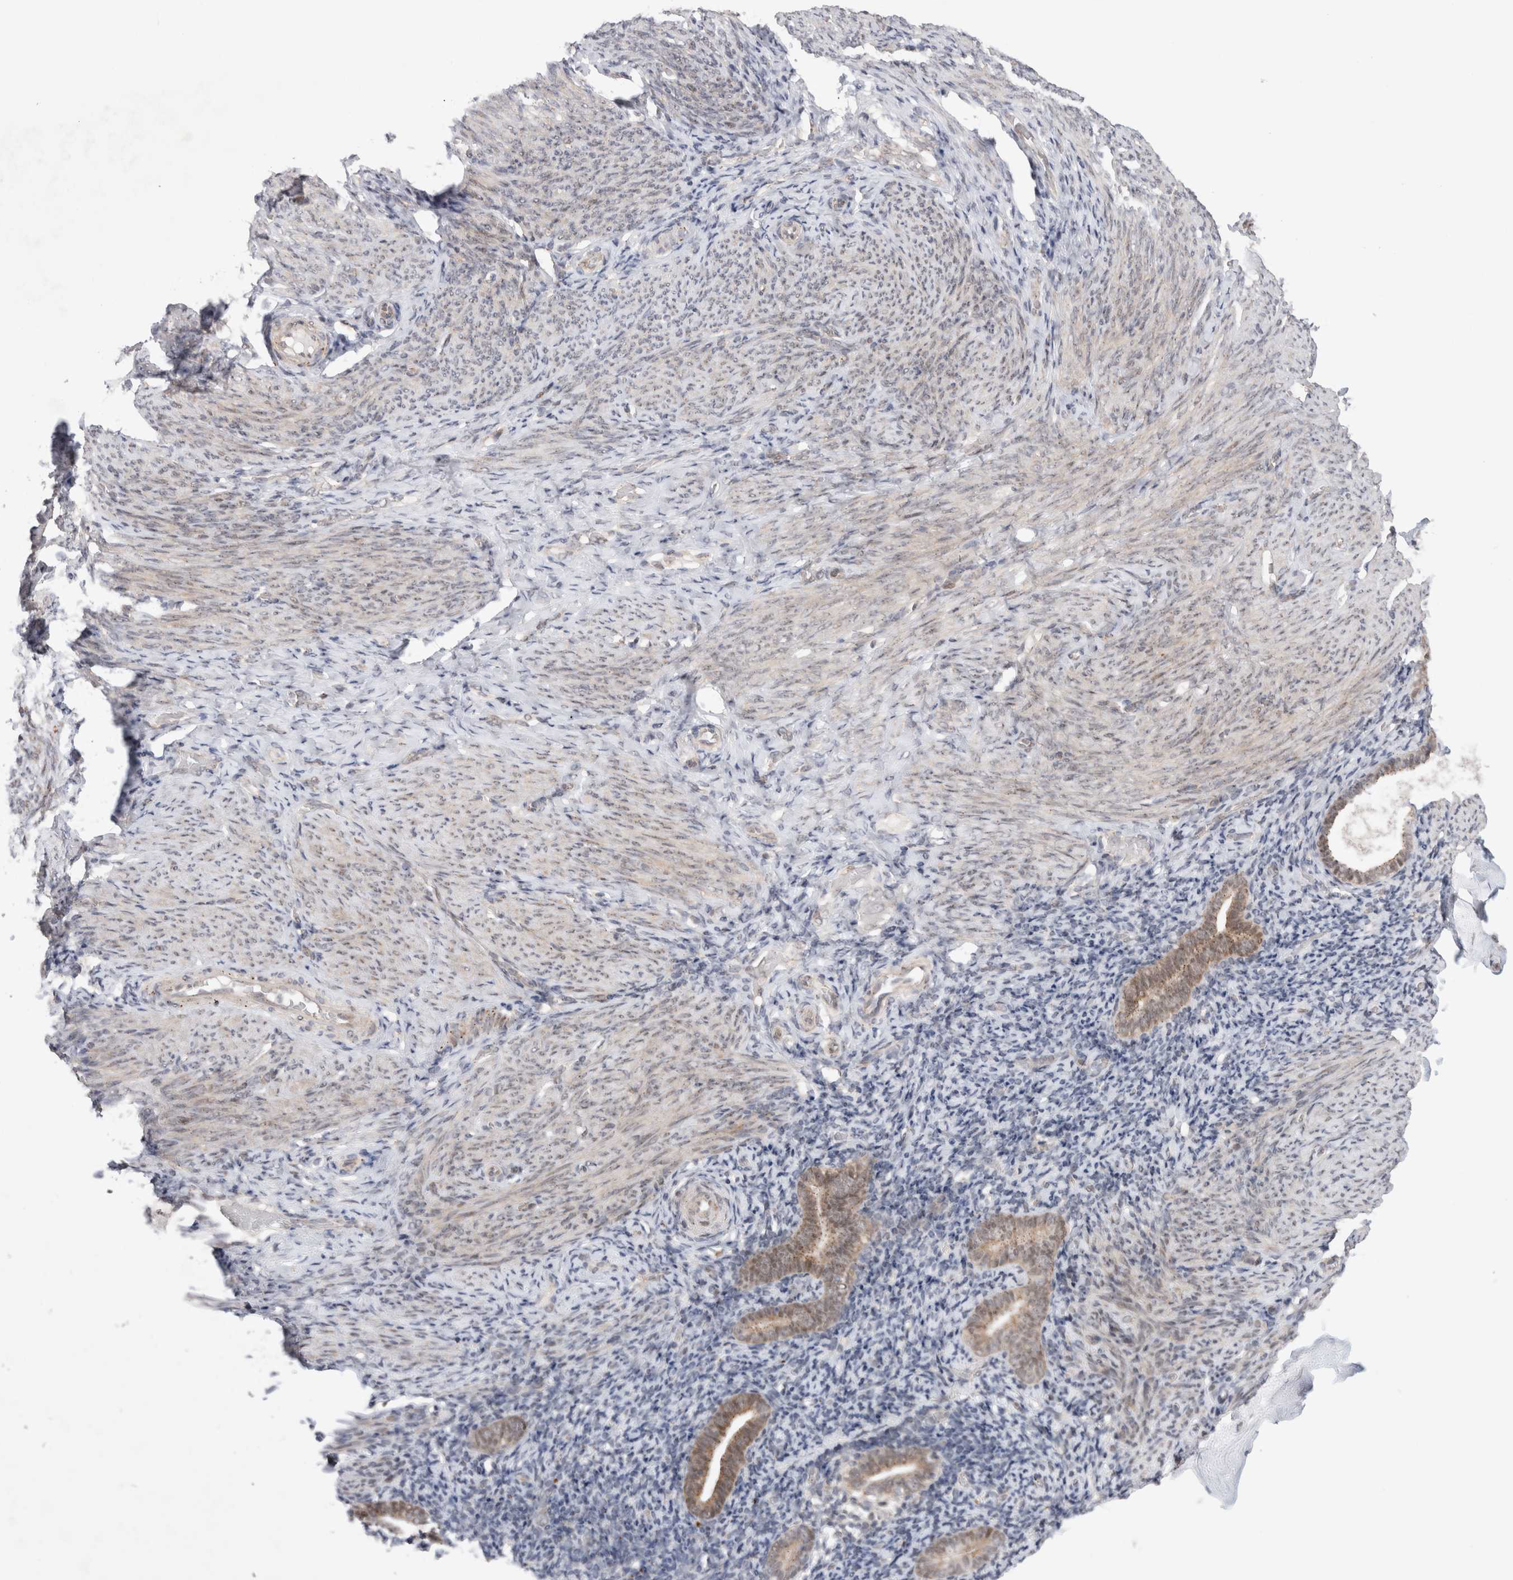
{"staining": {"intensity": "negative", "quantity": "none", "location": "none"}, "tissue": "endometrium", "cell_type": "Cells in endometrial stroma", "image_type": "normal", "snomed": [{"axis": "morphology", "description": "Normal tissue, NOS"}, {"axis": "topography", "description": "Endometrium"}], "caption": "The immunohistochemistry (IHC) histopathology image has no significant staining in cells in endometrial stroma of endometrium. The staining is performed using DAB brown chromogen with nuclei counter-stained in using hematoxylin.", "gene": "SLC29A1", "patient": {"sex": "female", "age": 51}}